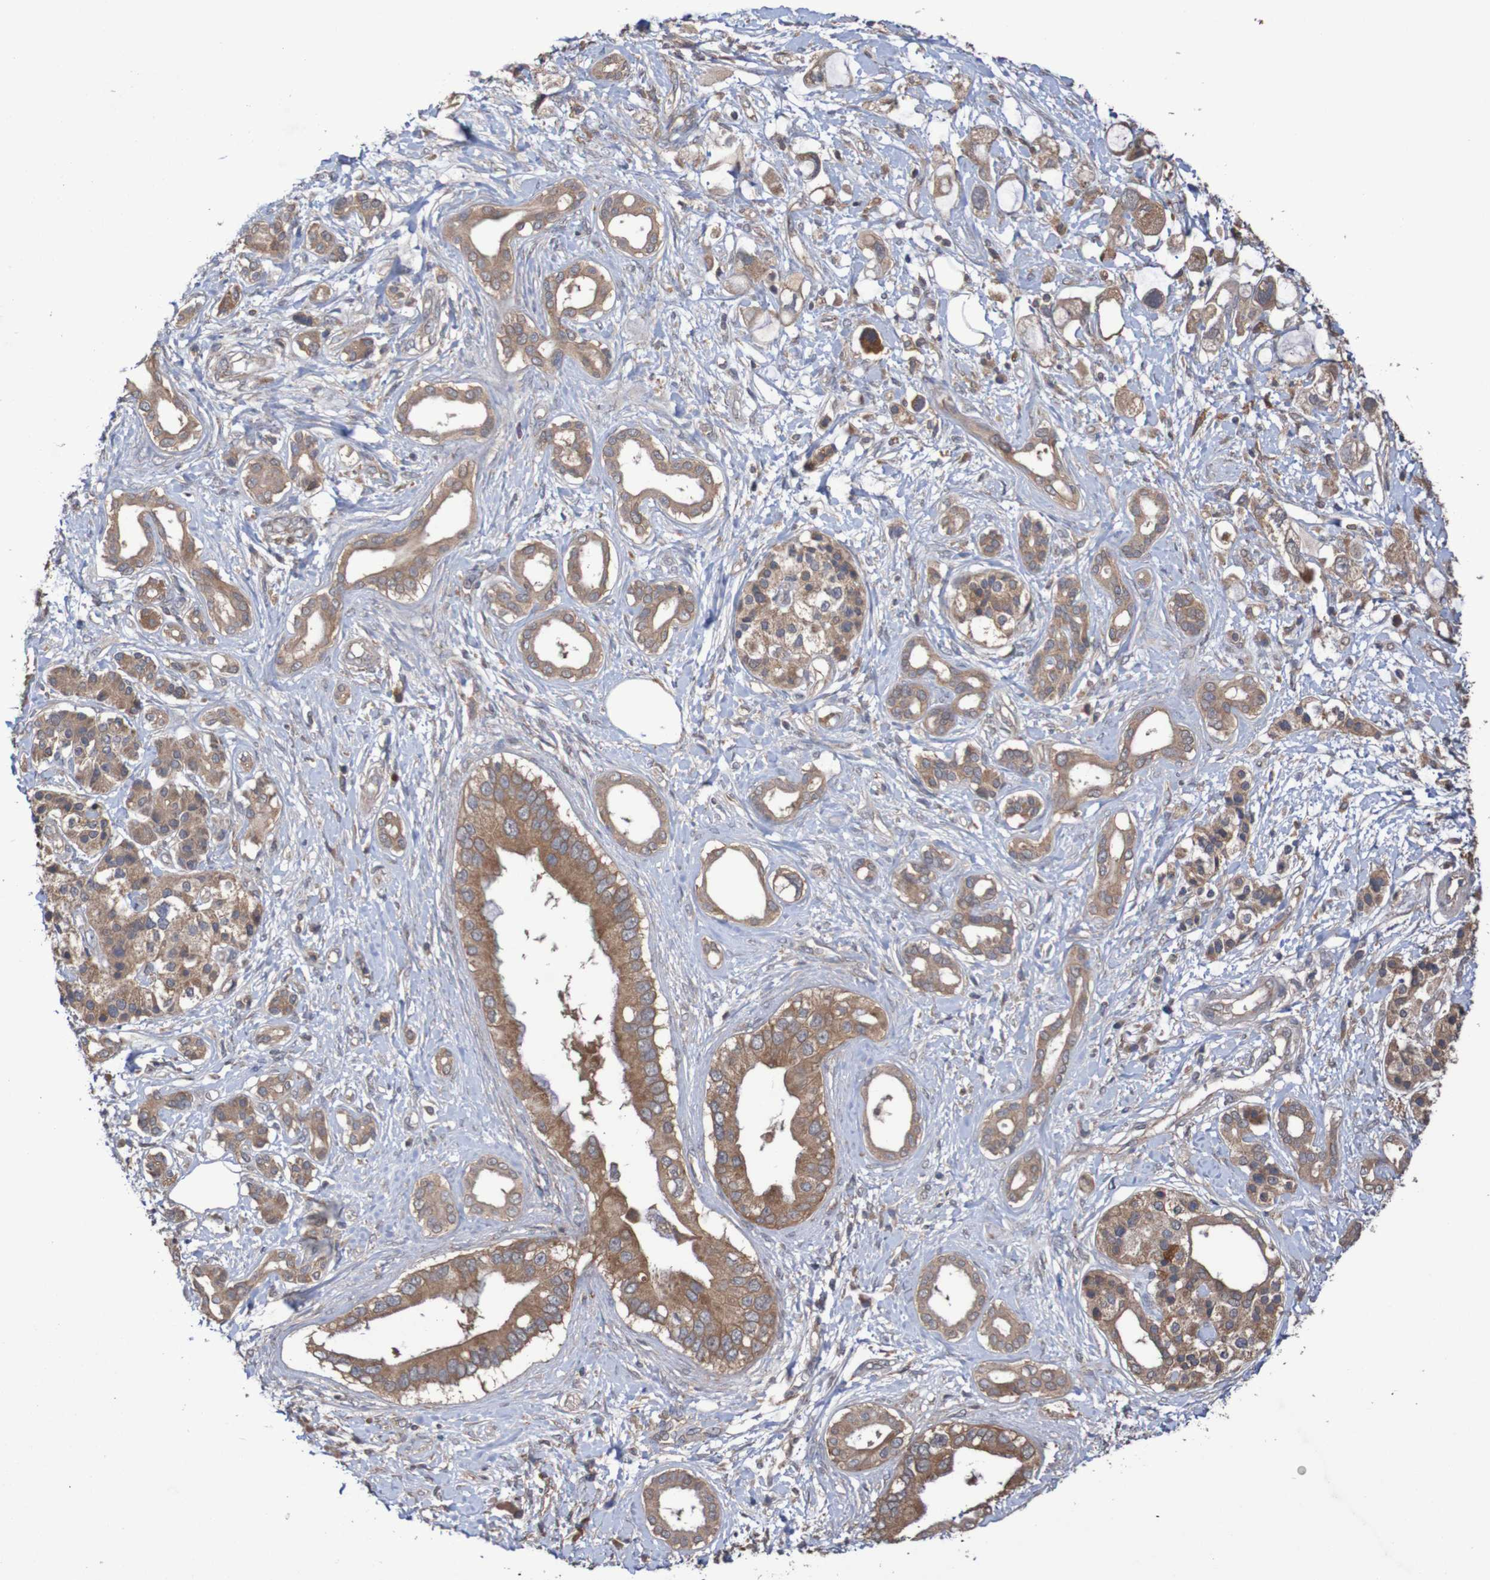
{"staining": {"intensity": "moderate", "quantity": ">75%", "location": "cytoplasmic/membranous"}, "tissue": "pancreatic cancer", "cell_type": "Tumor cells", "image_type": "cancer", "snomed": [{"axis": "morphology", "description": "Adenocarcinoma, NOS"}, {"axis": "topography", "description": "Pancreas"}], "caption": "Immunohistochemical staining of pancreatic cancer exhibits moderate cytoplasmic/membranous protein expression in approximately >75% of tumor cells. Nuclei are stained in blue.", "gene": "PHYH", "patient": {"sex": "female", "age": 56}}